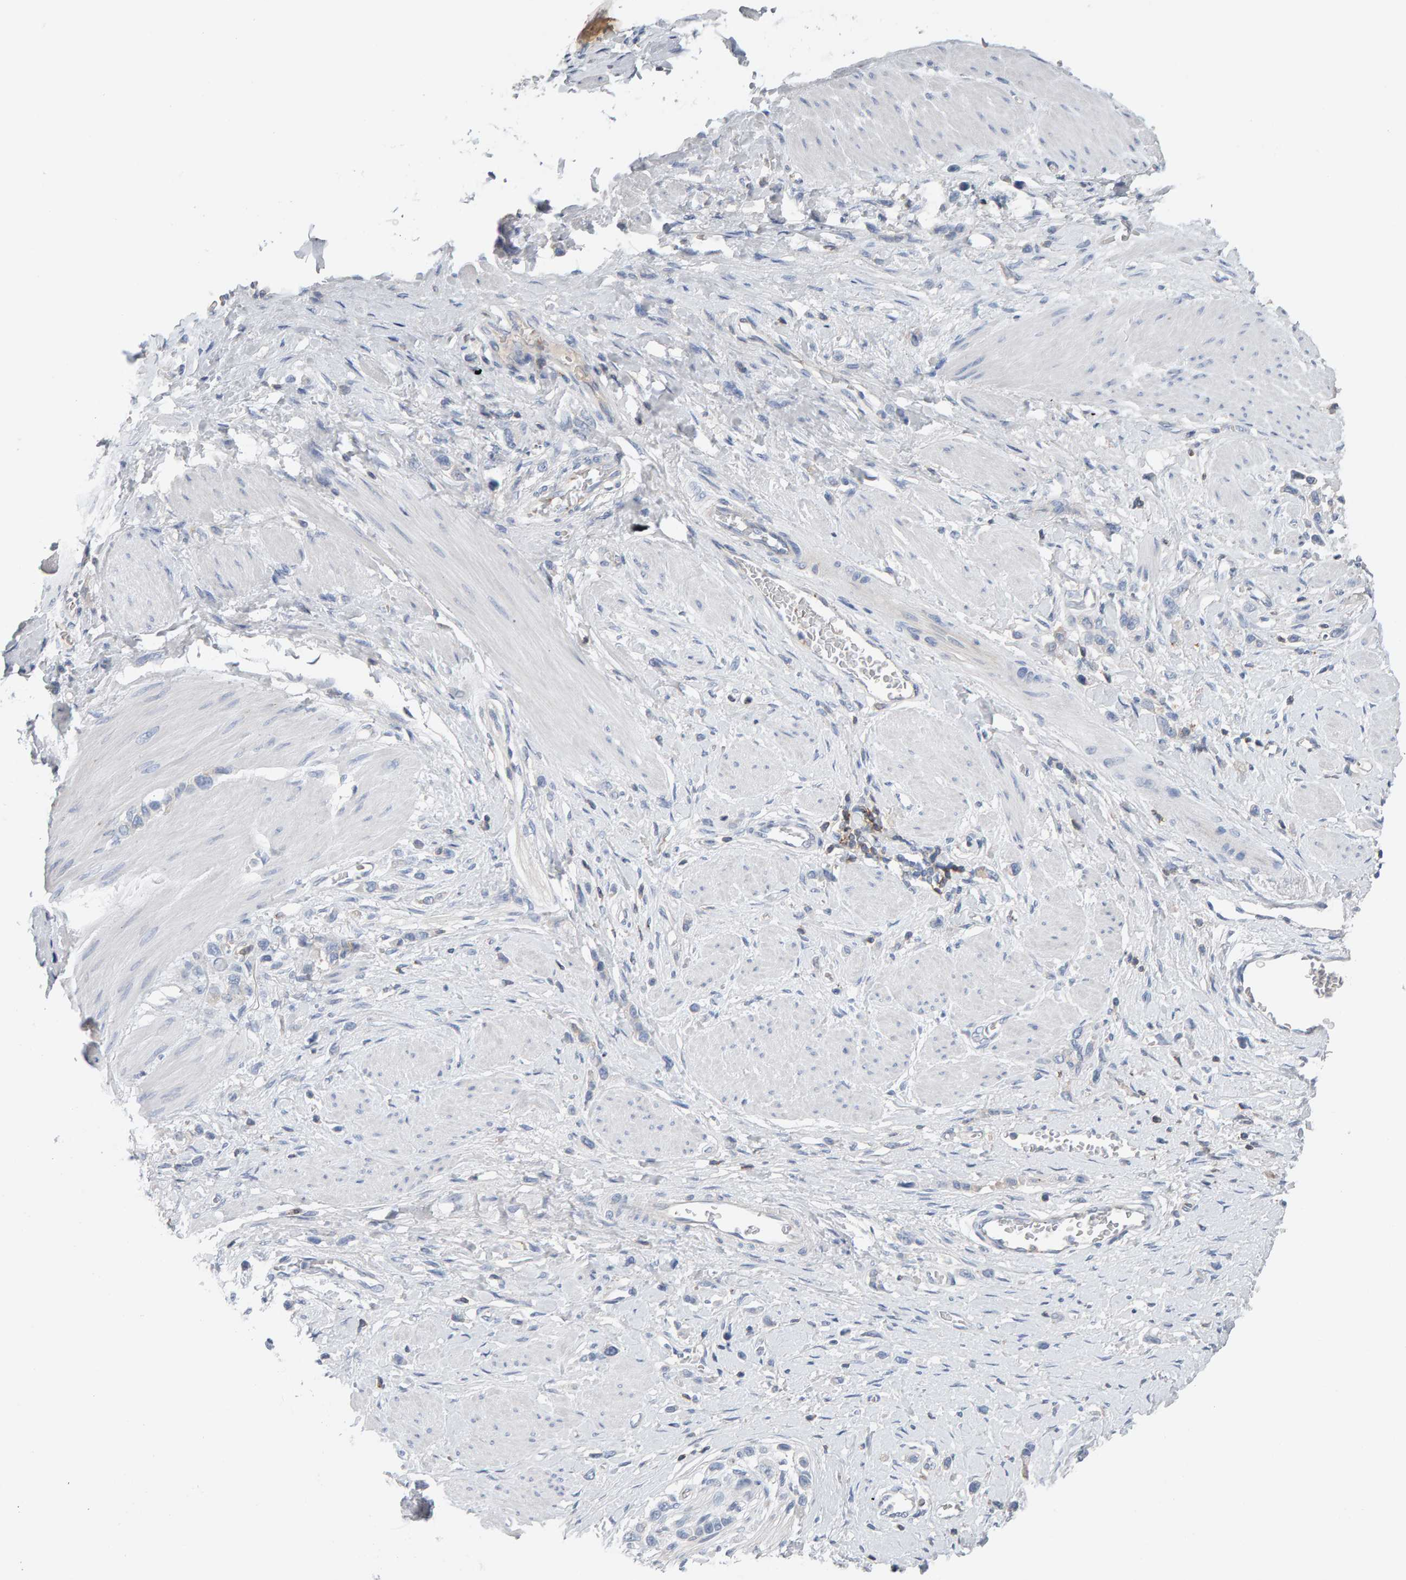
{"staining": {"intensity": "negative", "quantity": "none", "location": "none"}, "tissue": "stomach cancer", "cell_type": "Tumor cells", "image_type": "cancer", "snomed": [{"axis": "morphology", "description": "Adenocarcinoma, NOS"}, {"axis": "topography", "description": "Stomach"}], "caption": "Stomach adenocarcinoma was stained to show a protein in brown. There is no significant positivity in tumor cells. (Brightfield microscopy of DAB (3,3'-diaminobenzidine) immunohistochemistry (IHC) at high magnification).", "gene": "FYN", "patient": {"sex": "female", "age": 65}}